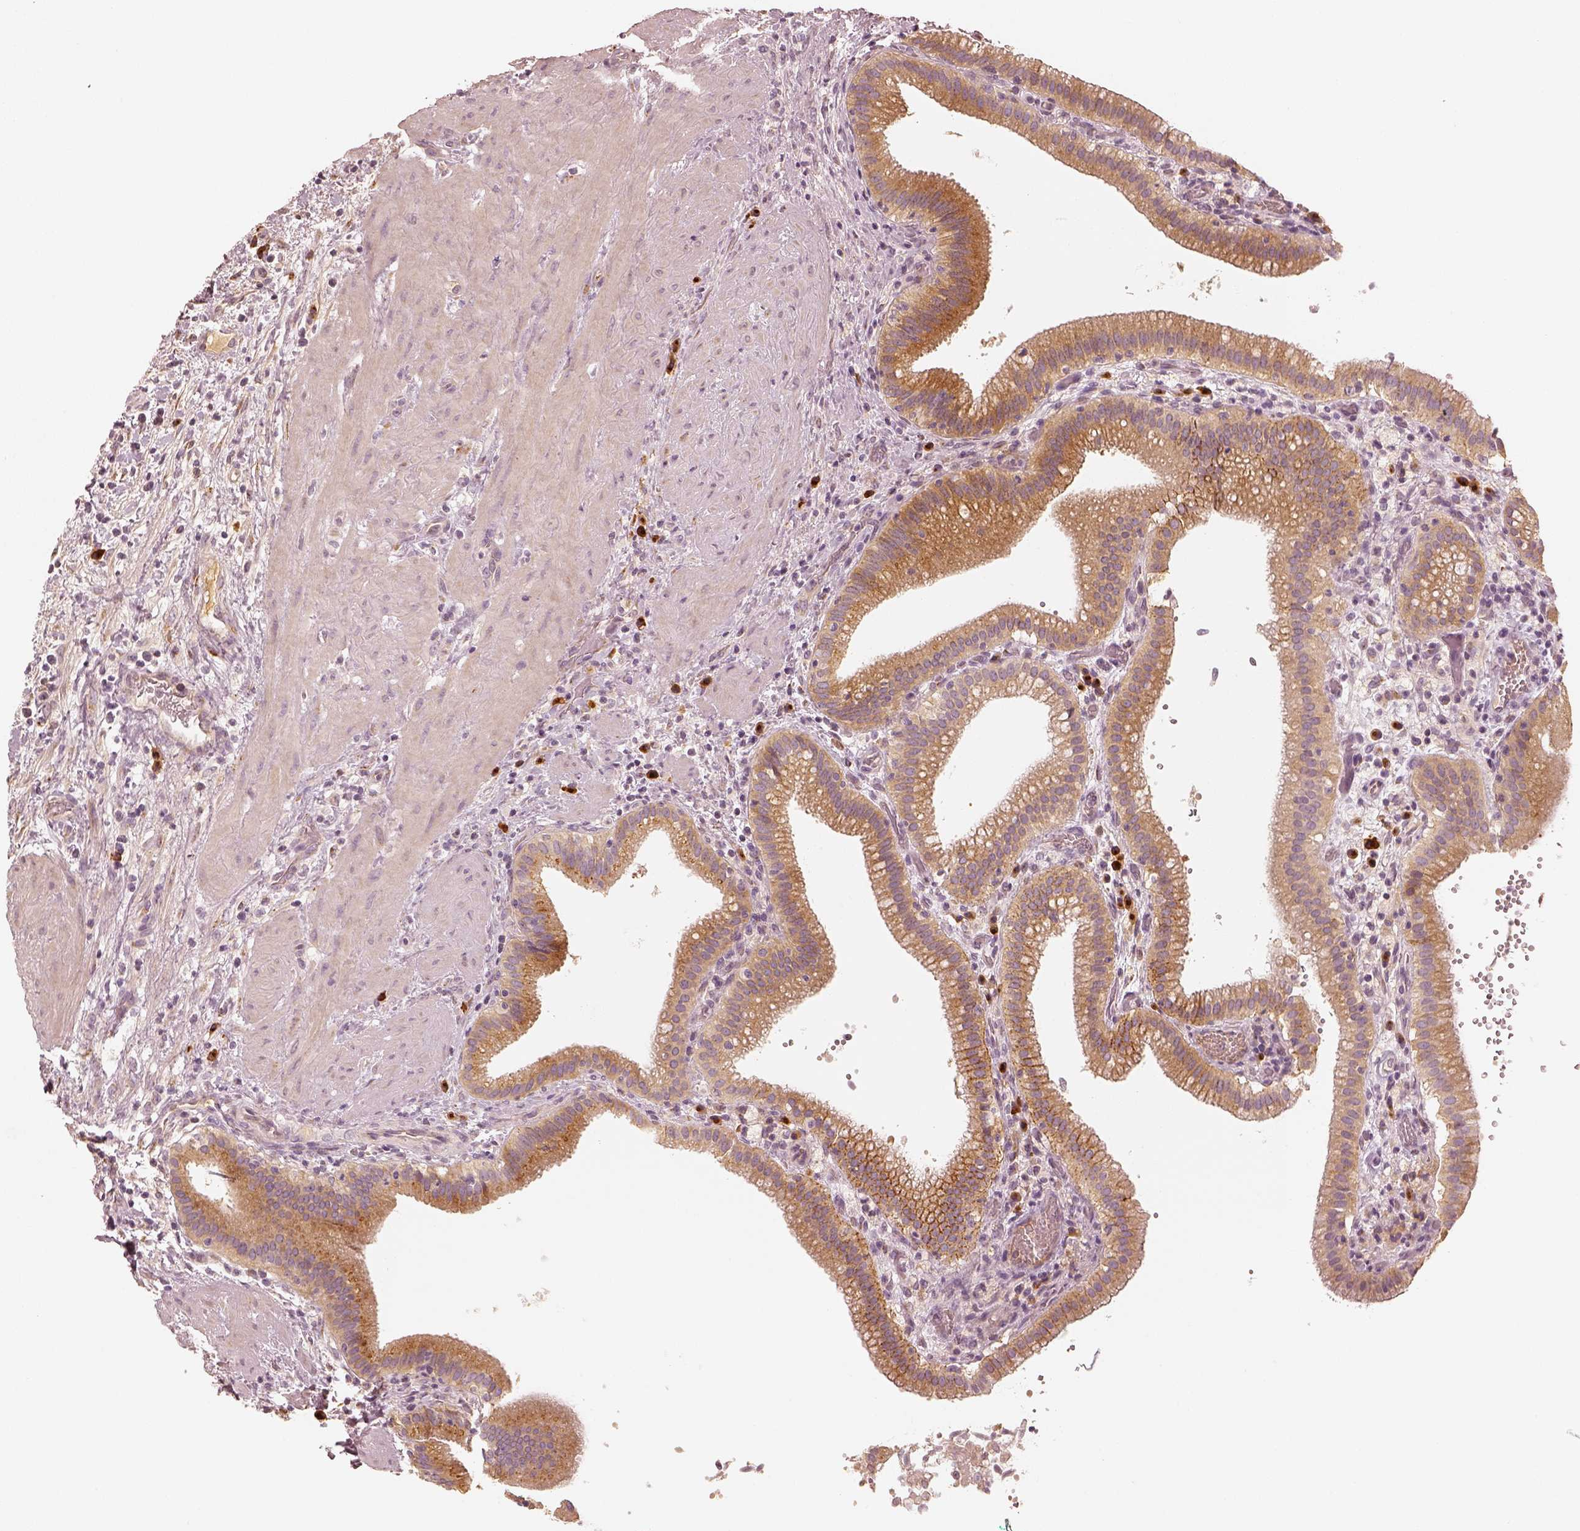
{"staining": {"intensity": "moderate", "quantity": ">75%", "location": "cytoplasmic/membranous"}, "tissue": "gallbladder", "cell_type": "Glandular cells", "image_type": "normal", "snomed": [{"axis": "morphology", "description": "Normal tissue, NOS"}, {"axis": "topography", "description": "Gallbladder"}], "caption": "A high-resolution histopathology image shows IHC staining of benign gallbladder, which shows moderate cytoplasmic/membranous expression in approximately >75% of glandular cells.", "gene": "GORASP2", "patient": {"sex": "male", "age": 42}}